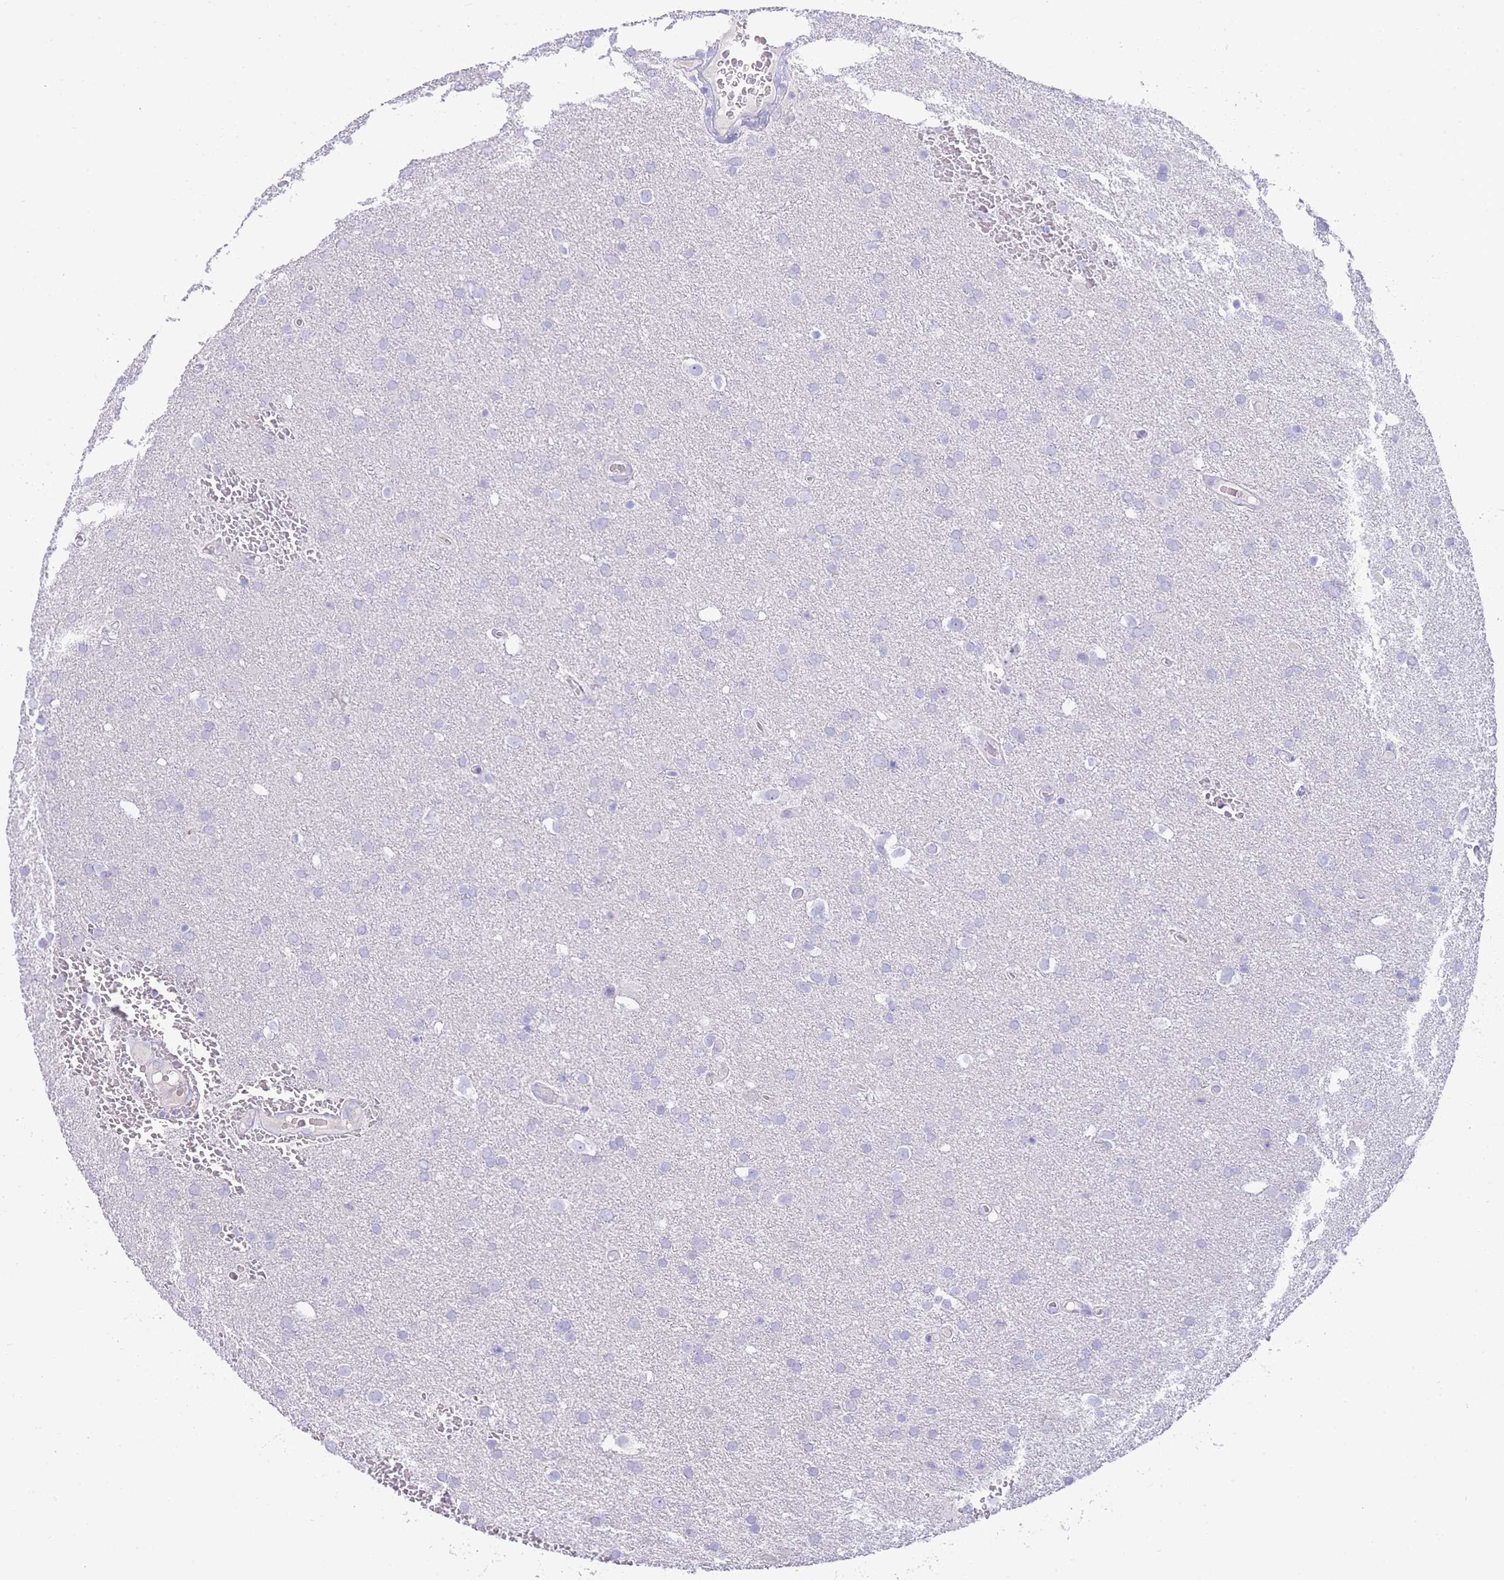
{"staining": {"intensity": "negative", "quantity": "none", "location": "none"}, "tissue": "glioma", "cell_type": "Tumor cells", "image_type": "cancer", "snomed": [{"axis": "morphology", "description": "Glioma, malignant, Low grade"}, {"axis": "topography", "description": "Brain"}], "caption": "Immunohistochemistry of human malignant glioma (low-grade) shows no positivity in tumor cells. (Immunohistochemistry, brightfield microscopy, high magnification).", "gene": "LRRC37A", "patient": {"sex": "female", "age": 32}}